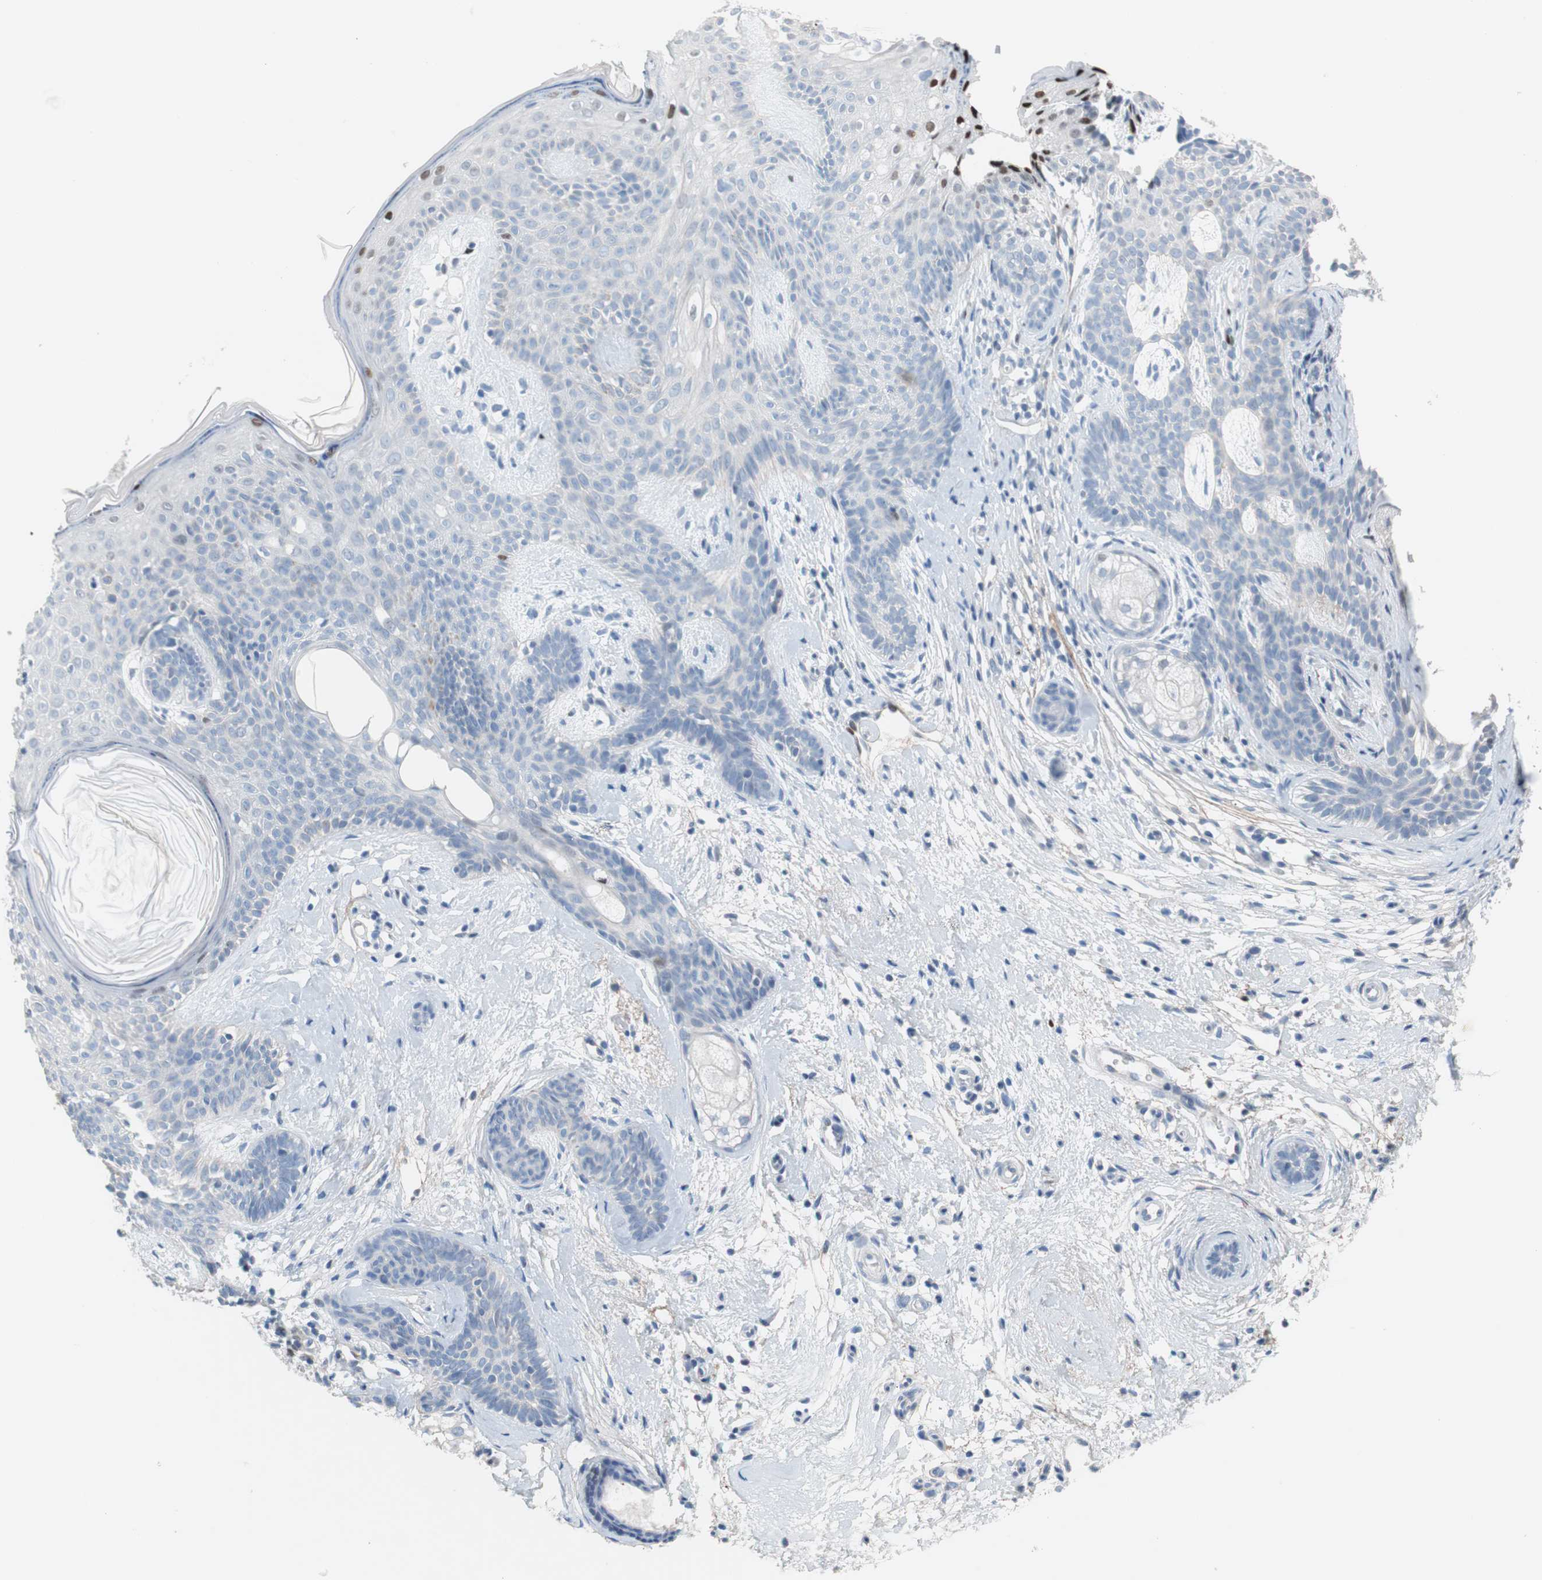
{"staining": {"intensity": "negative", "quantity": "none", "location": "none"}, "tissue": "skin cancer", "cell_type": "Tumor cells", "image_type": "cancer", "snomed": [{"axis": "morphology", "description": "Developmental malformation"}, {"axis": "morphology", "description": "Basal cell carcinoma"}, {"axis": "topography", "description": "Skin"}], "caption": "Tumor cells are negative for protein expression in human skin cancer (basal cell carcinoma).", "gene": "FOSL1", "patient": {"sex": "female", "age": 62}}